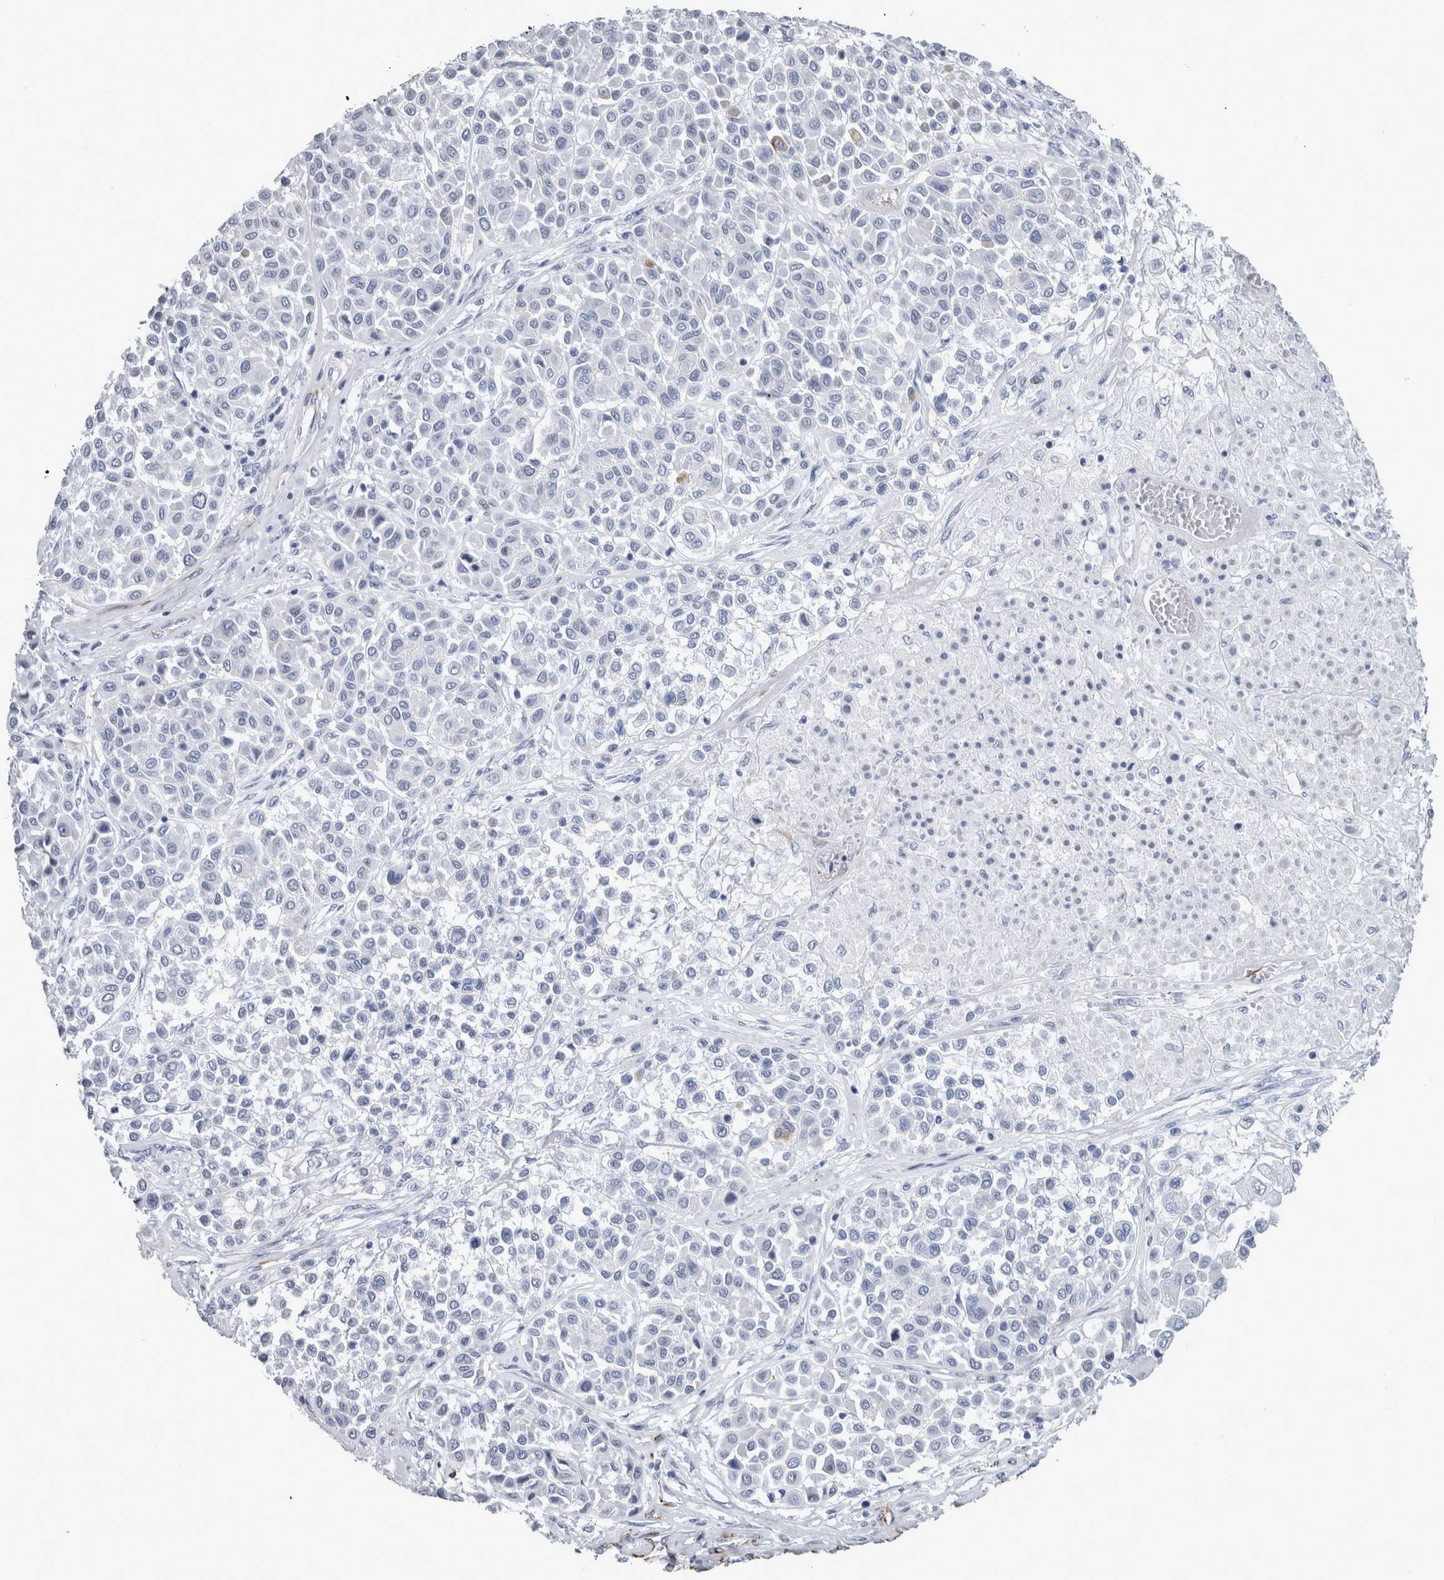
{"staining": {"intensity": "negative", "quantity": "none", "location": "none"}, "tissue": "melanoma", "cell_type": "Tumor cells", "image_type": "cancer", "snomed": [{"axis": "morphology", "description": "Malignant melanoma, Metastatic site"}, {"axis": "topography", "description": "Soft tissue"}], "caption": "This is an immunohistochemistry (IHC) image of melanoma. There is no positivity in tumor cells.", "gene": "VWDE", "patient": {"sex": "male", "age": 41}}